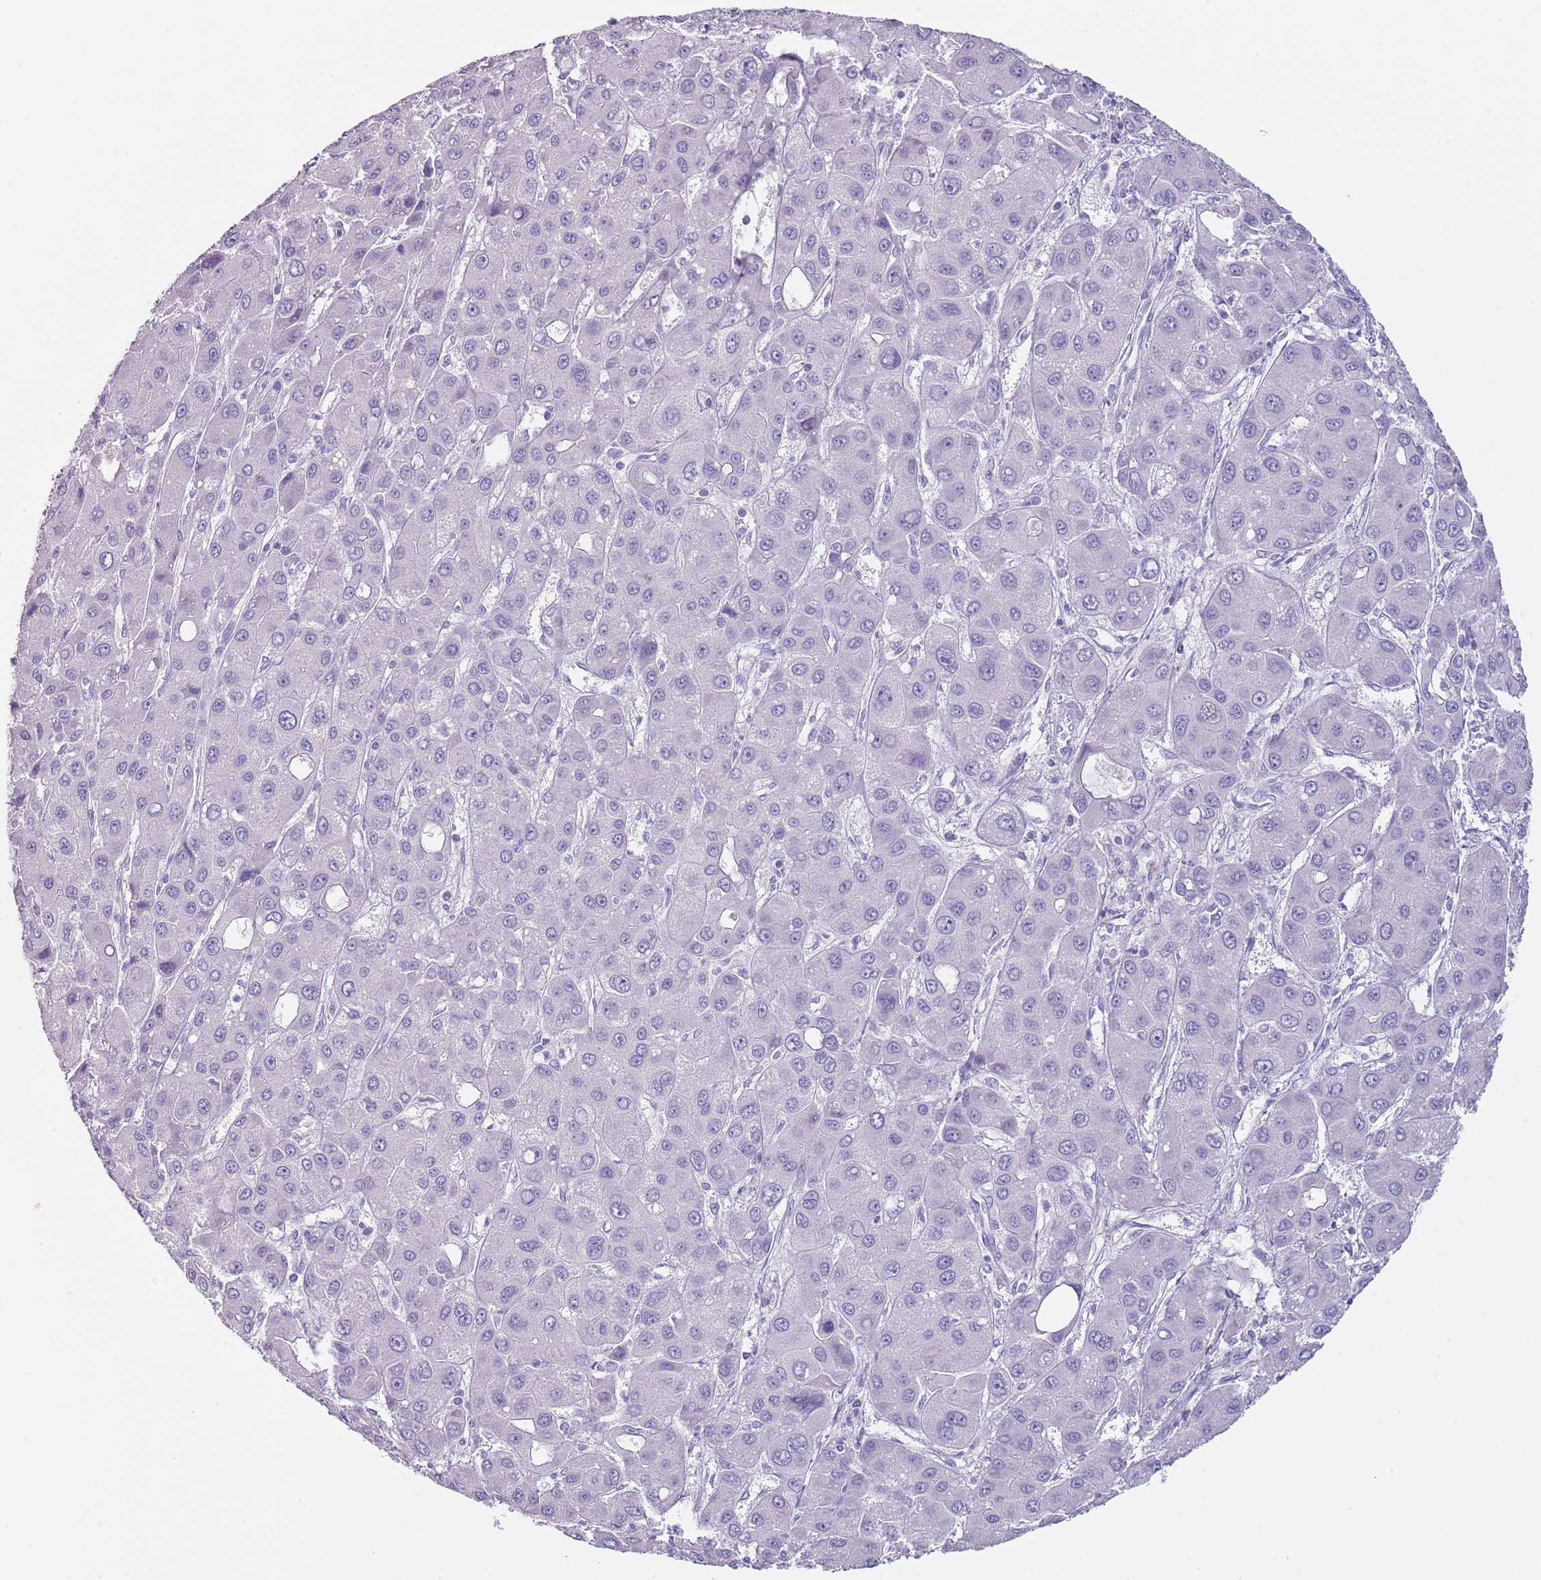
{"staining": {"intensity": "negative", "quantity": "none", "location": "none"}, "tissue": "liver cancer", "cell_type": "Tumor cells", "image_type": "cancer", "snomed": [{"axis": "morphology", "description": "Carcinoma, Hepatocellular, NOS"}, {"axis": "topography", "description": "Liver"}], "caption": "Human liver cancer (hepatocellular carcinoma) stained for a protein using immunohistochemistry shows no staining in tumor cells.", "gene": "NBPF20", "patient": {"sex": "male", "age": 55}}